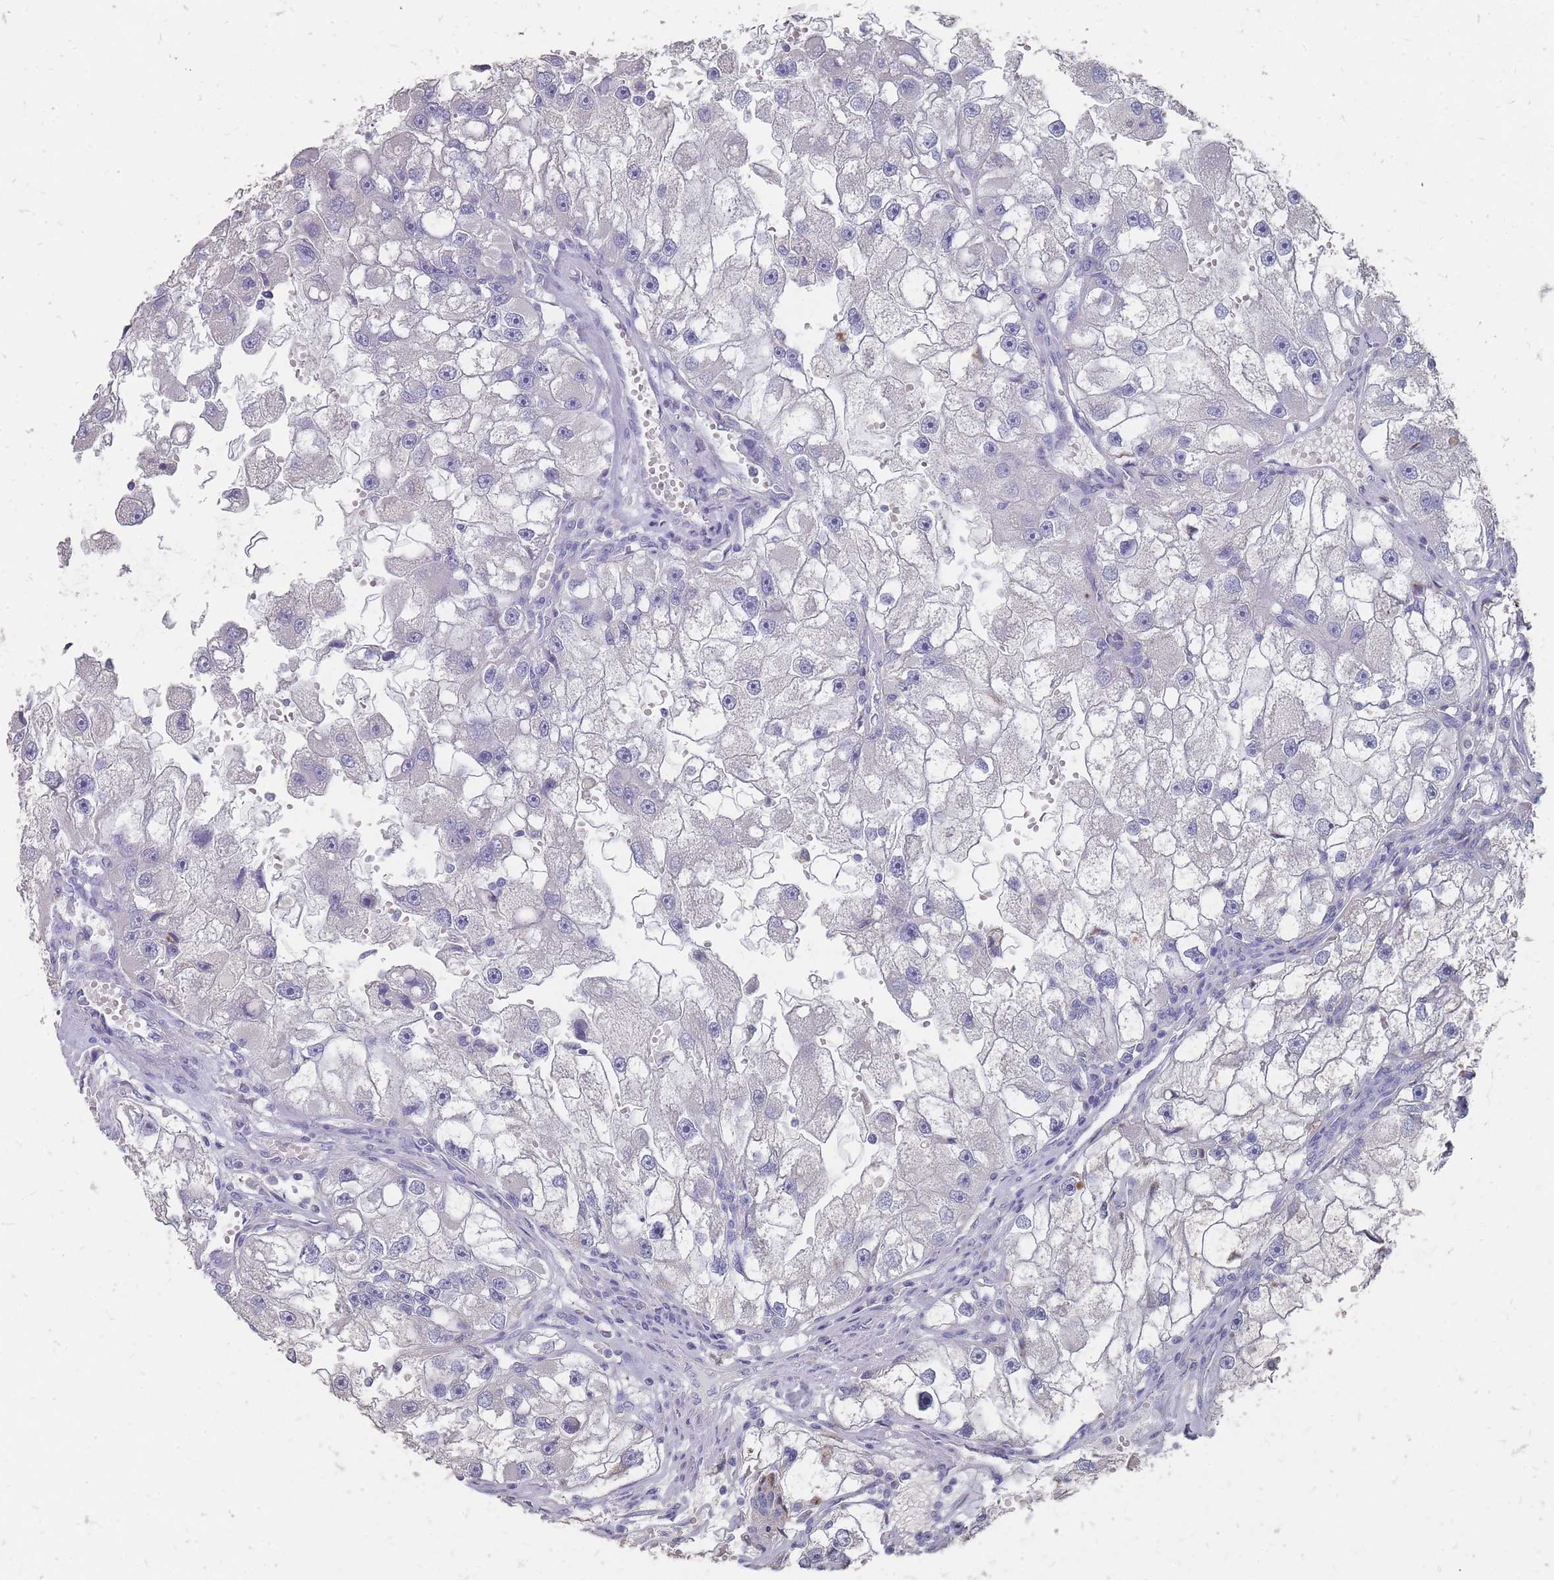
{"staining": {"intensity": "negative", "quantity": "none", "location": "none"}, "tissue": "renal cancer", "cell_type": "Tumor cells", "image_type": "cancer", "snomed": [{"axis": "morphology", "description": "Adenocarcinoma, NOS"}, {"axis": "topography", "description": "Kidney"}], "caption": "An image of adenocarcinoma (renal) stained for a protein demonstrates no brown staining in tumor cells.", "gene": "OTULINL", "patient": {"sex": "male", "age": 63}}